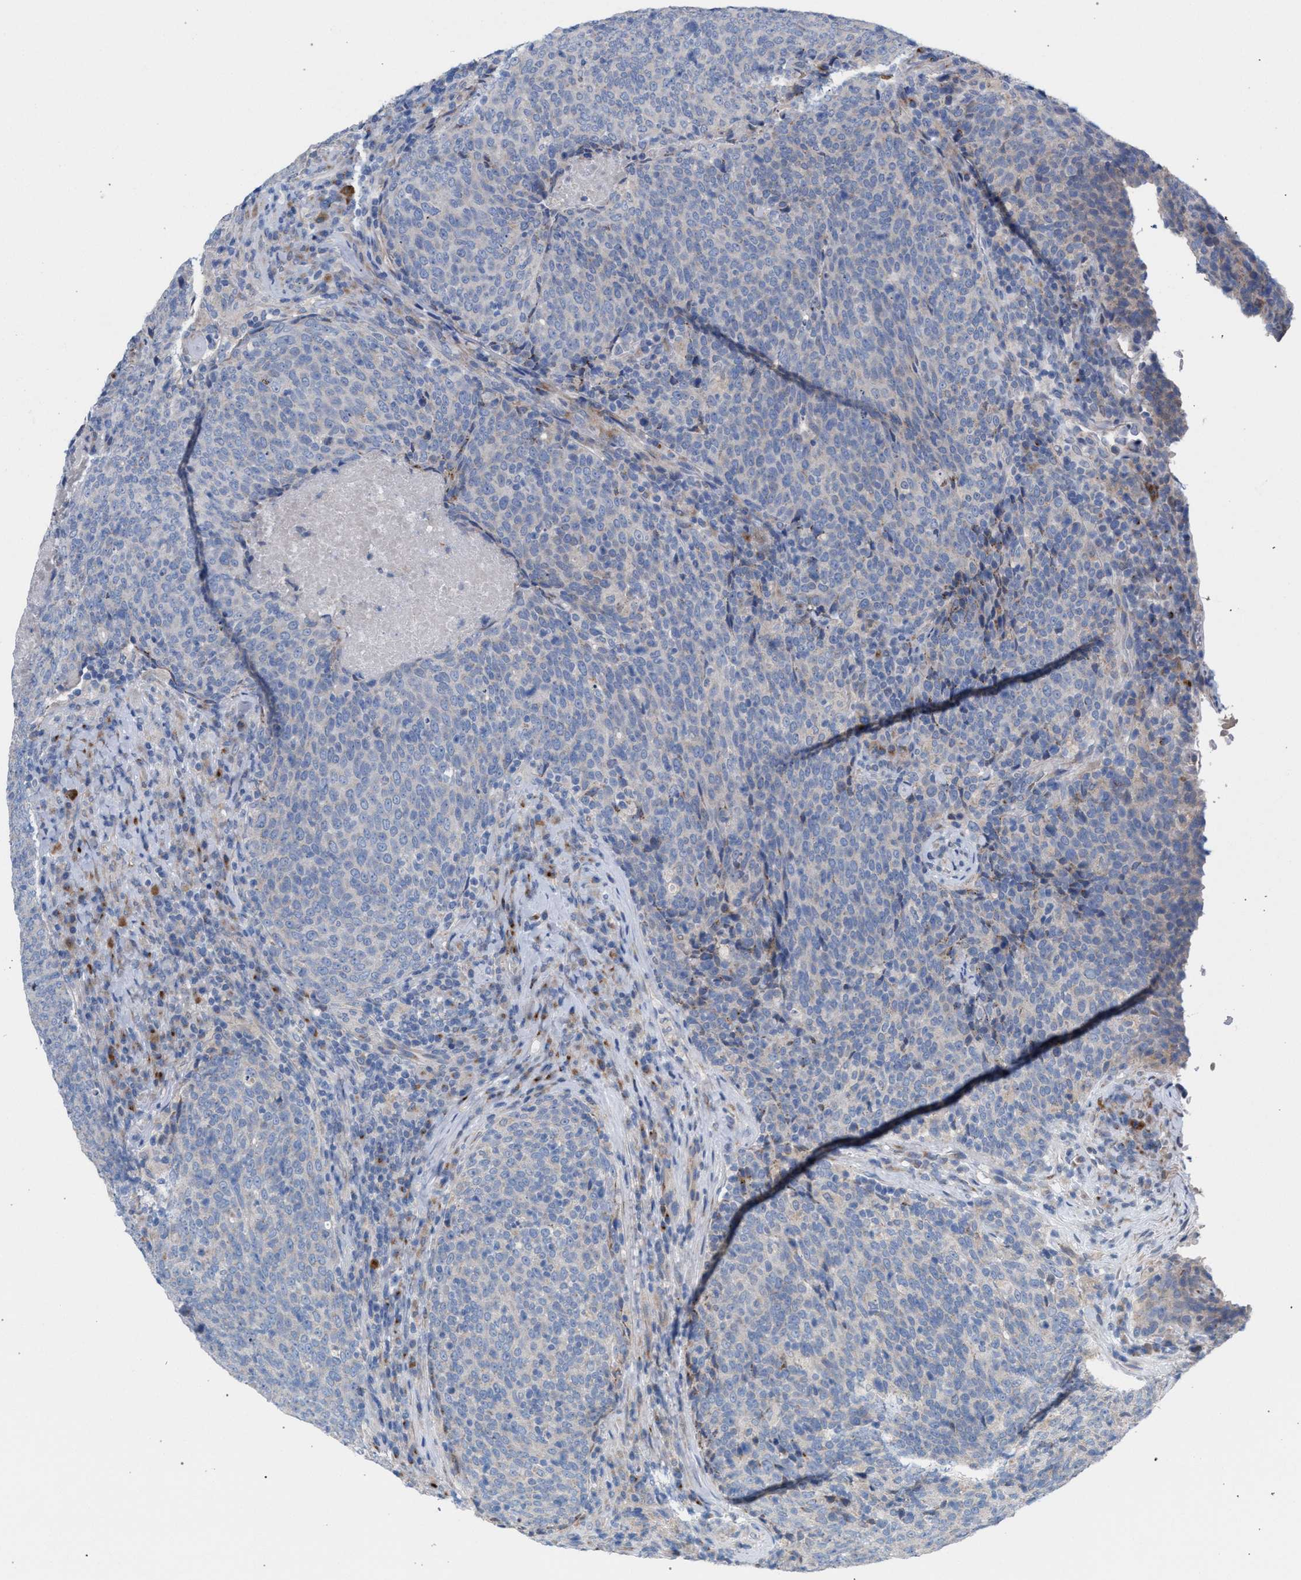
{"staining": {"intensity": "negative", "quantity": "none", "location": "none"}, "tissue": "head and neck cancer", "cell_type": "Tumor cells", "image_type": "cancer", "snomed": [{"axis": "morphology", "description": "Squamous cell carcinoma, NOS"}, {"axis": "morphology", "description": "Squamous cell carcinoma, metastatic, NOS"}, {"axis": "topography", "description": "Lymph node"}, {"axis": "topography", "description": "Head-Neck"}], "caption": "DAB immunohistochemical staining of human head and neck cancer displays no significant staining in tumor cells. (Stains: DAB (3,3'-diaminobenzidine) immunohistochemistry (IHC) with hematoxylin counter stain, Microscopy: brightfield microscopy at high magnification).", "gene": "RNF135", "patient": {"sex": "male", "age": 62}}